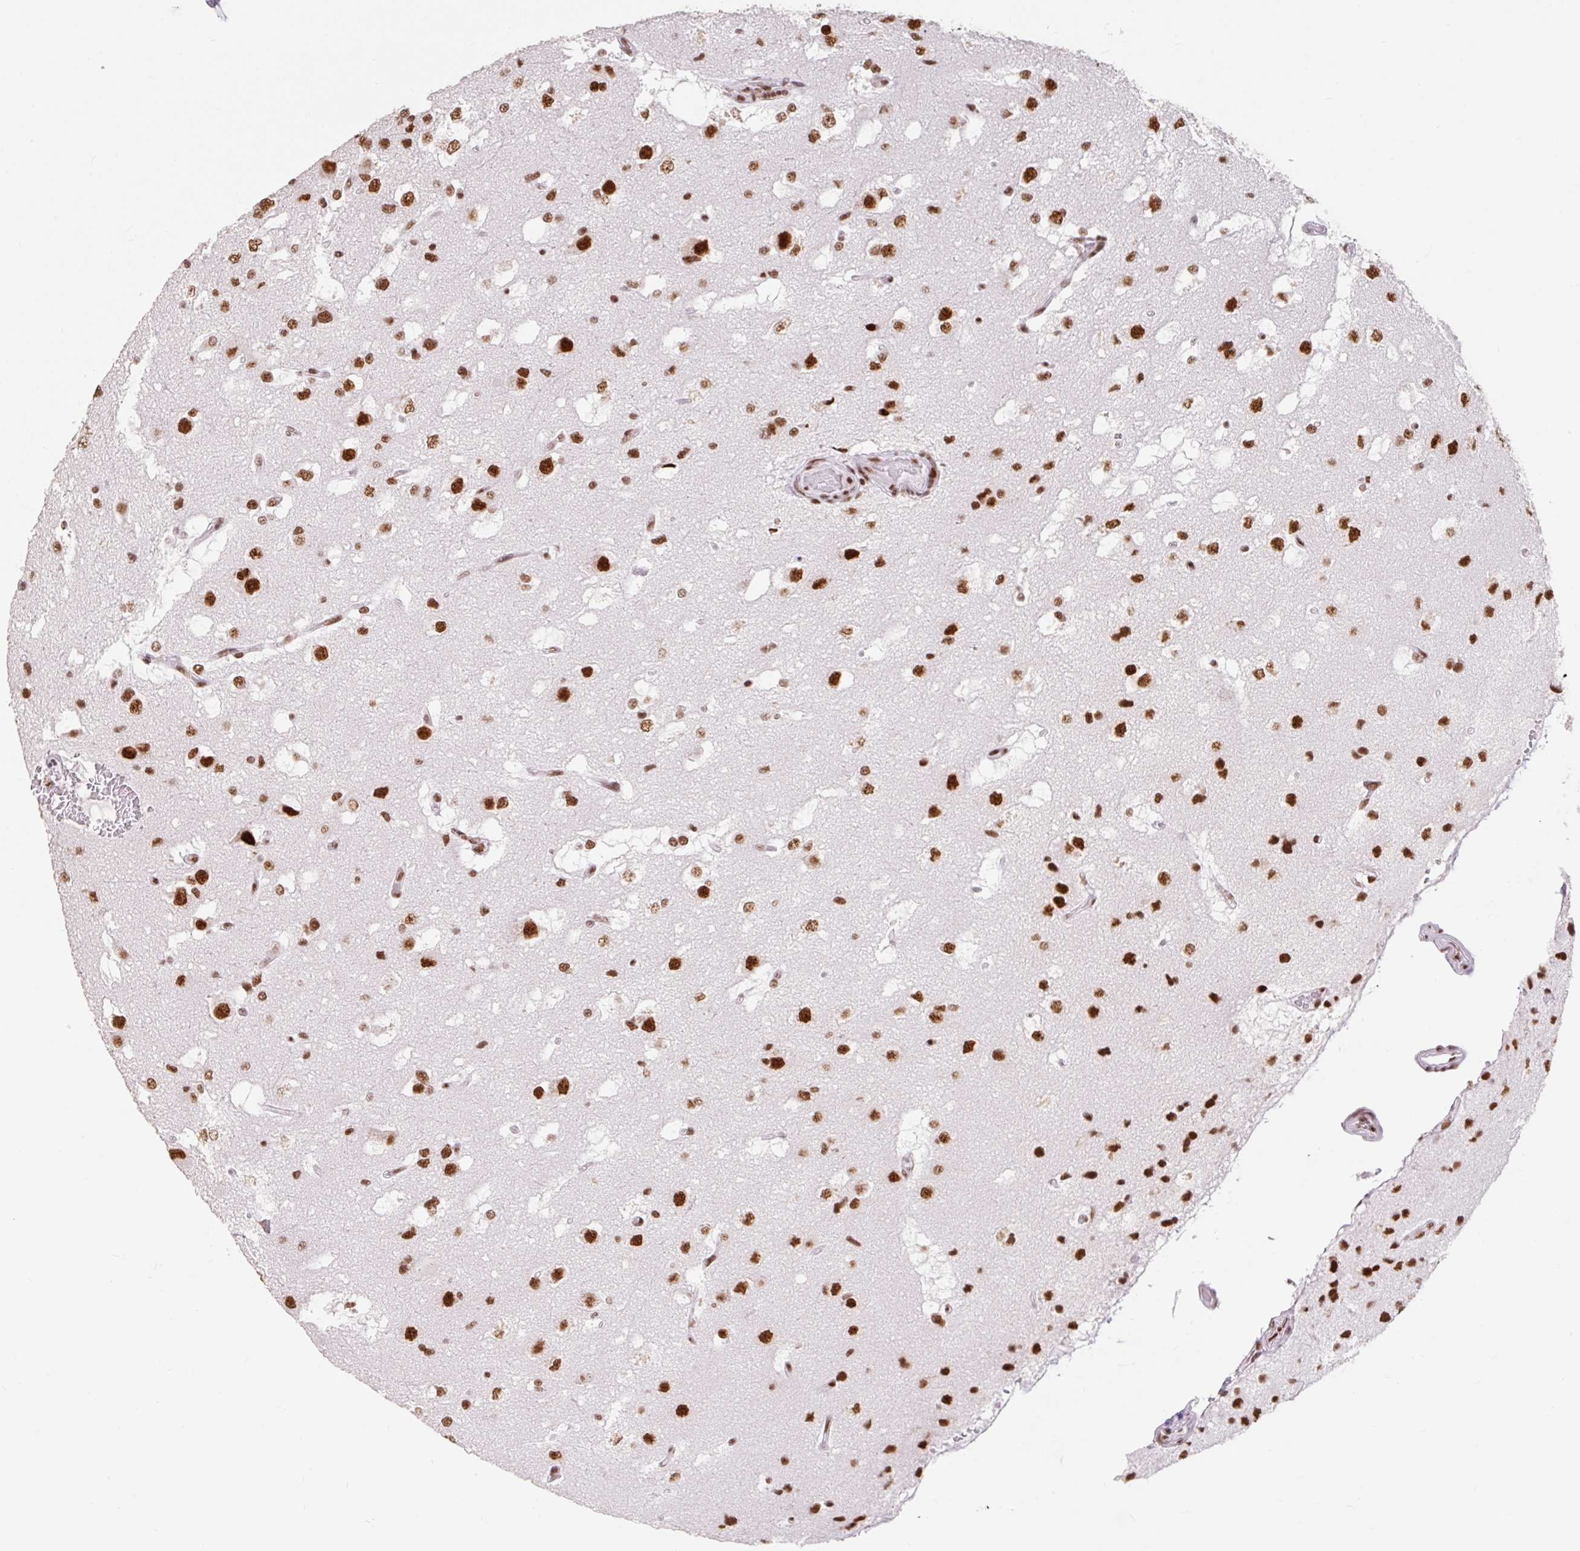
{"staining": {"intensity": "strong", "quantity": ">75%", "location": "nuclear"}, "tissue": "glioma", "cell_type": "Tumor cells", "image_type": "cancer", "snomed": [{"axis": "morphology", "description": "Glioma, malignant, High grade"}, {"axis": "topography", "description": "Brain"}], "caption": "Glioma tissue exhibits strong nuclear expression in about >75% of tumor cells, visualized by immunohistochemistry.", "gene": "SRSF10", "patient": {"sex": "male", "age": 53}}